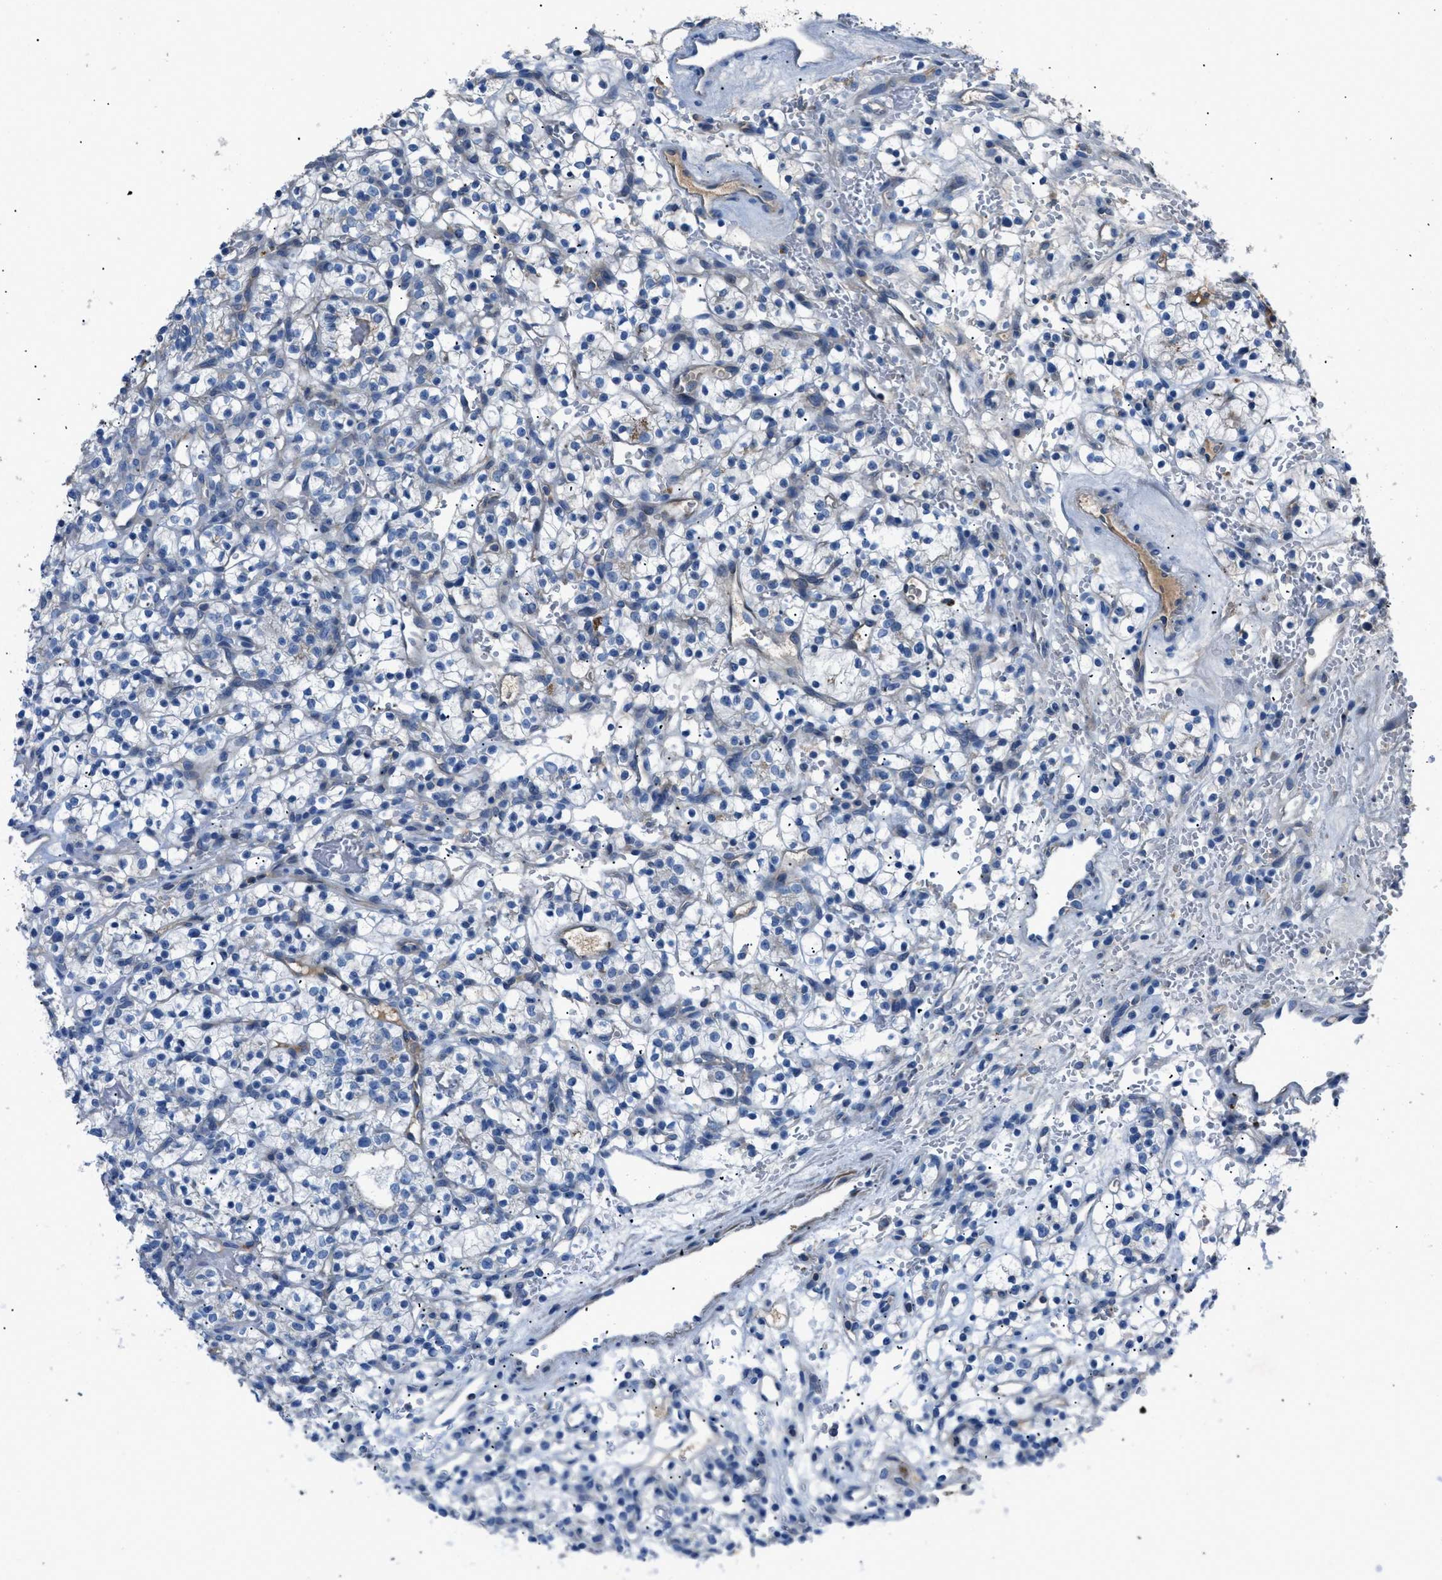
{"staining": {"intensity": "negative", "quantity": "none", "location": "none"}, "tissue": "renal cancer", "cell_type": "Tumor cells", "image_type": "cancer", "snomed": [{"axis": "morphology", "description": "Adenocarcinoma, NOS"}, {"axis": "topography", "description": "Kidney"}], "caption": "Immunohistochemical staining of human renal cancer exhibits no significant positivity in tumor cells. (DAB immunohistochemistry with hematoxylin counter stain).", "gene": "SGCZ", "patient": {"sex": "female", "age": 57}}